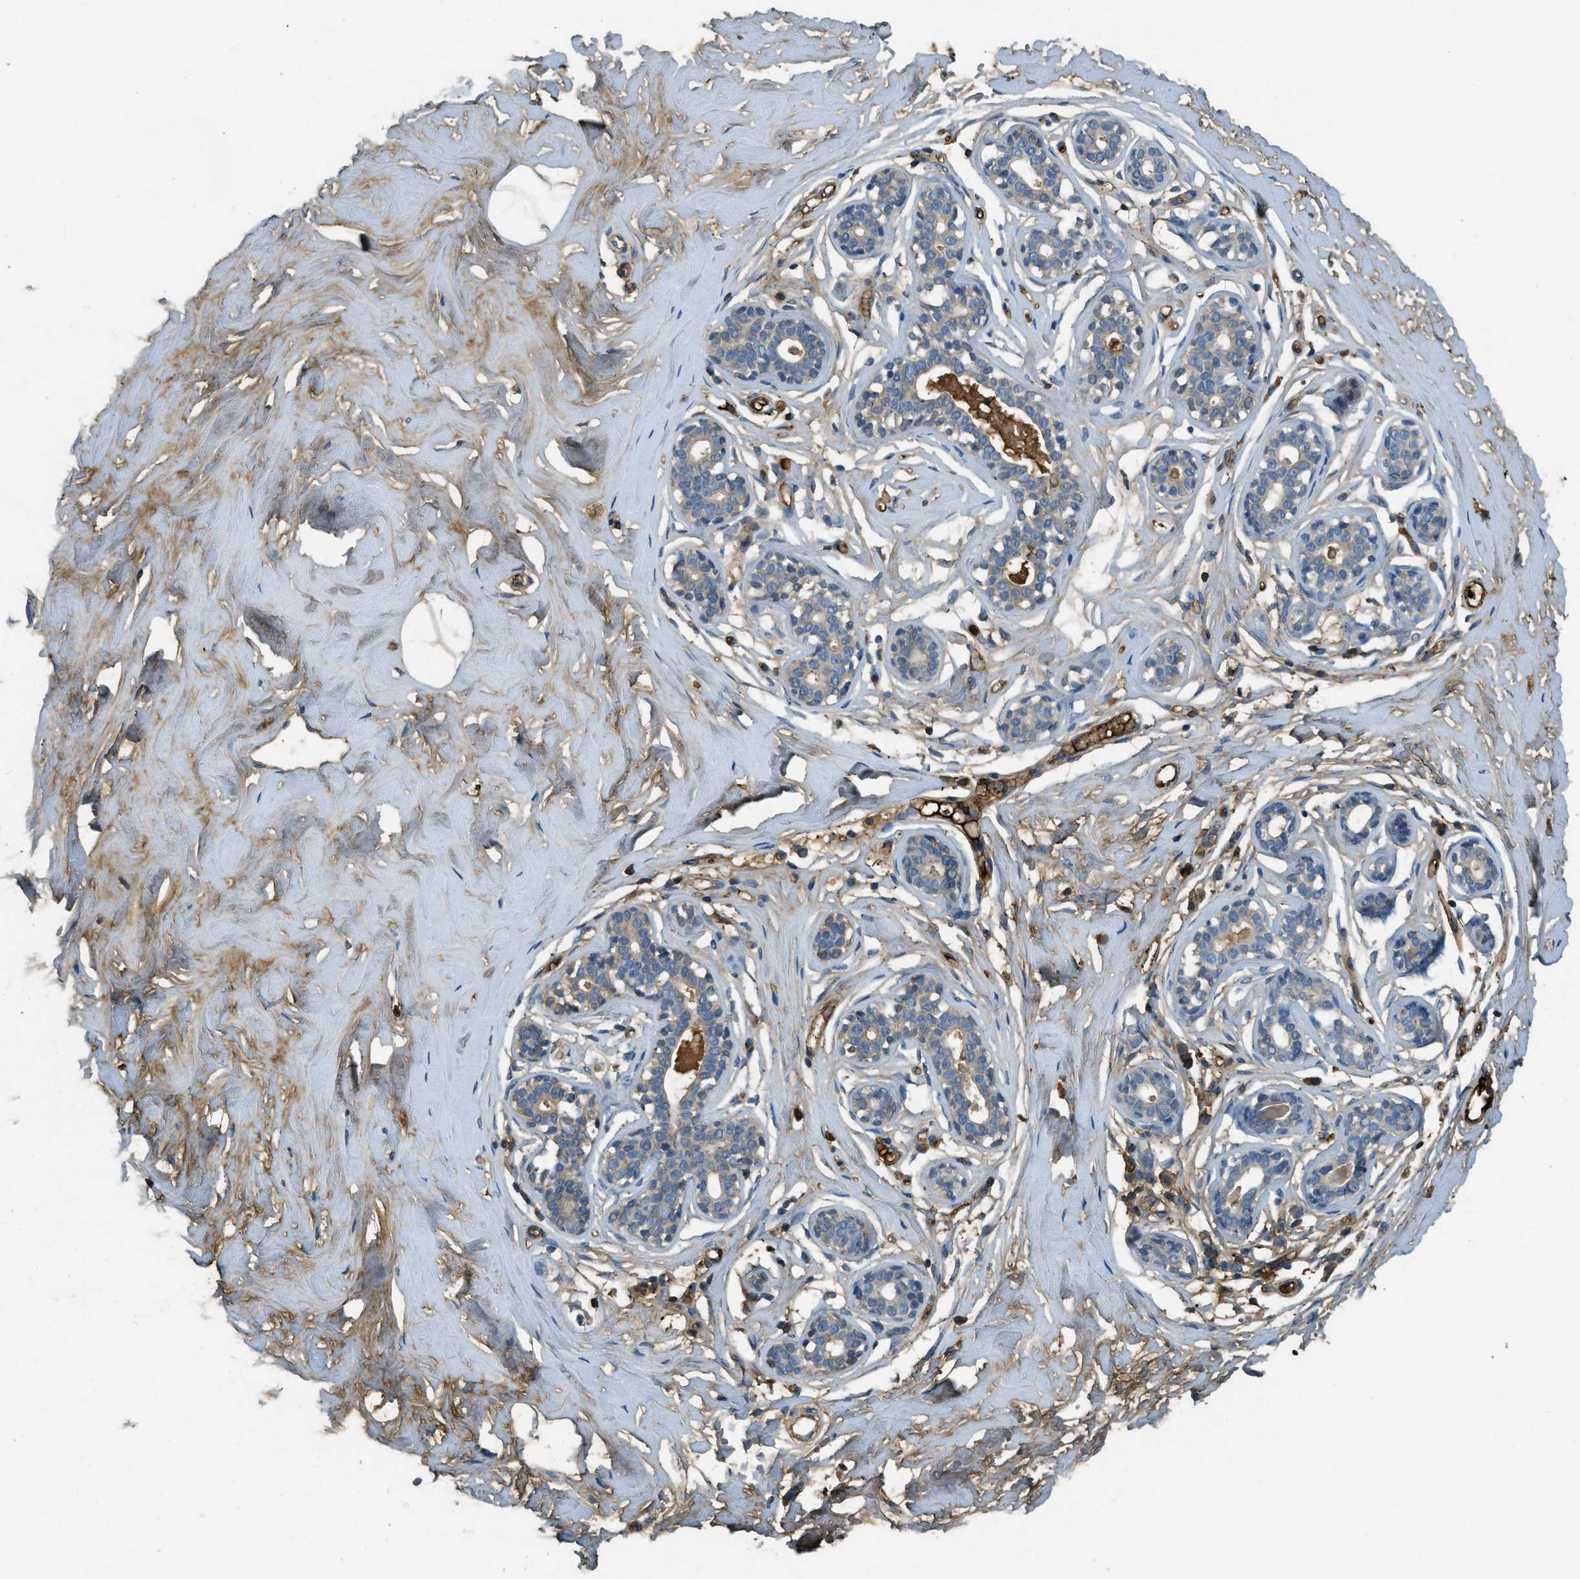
{"staining": {"intensity": "weak", "quantity": ">75%", "location": "cytoplasmic/membranous"}, "tissue": "breast", "cell_type": "Adipocytes", "image_type": "normal", "snomed": [{"axis": "morphology", "description": "Normal tissue, NOS"}, {"axis": "topography", "description": "Breast"}], "caption": "A low amount of weak cytoplasmic/membranous staining is present in approximately >75% of adipocytes in normal breast.", "gene": "PRTN3", "patient": {"sex": "female", "age": 23}}